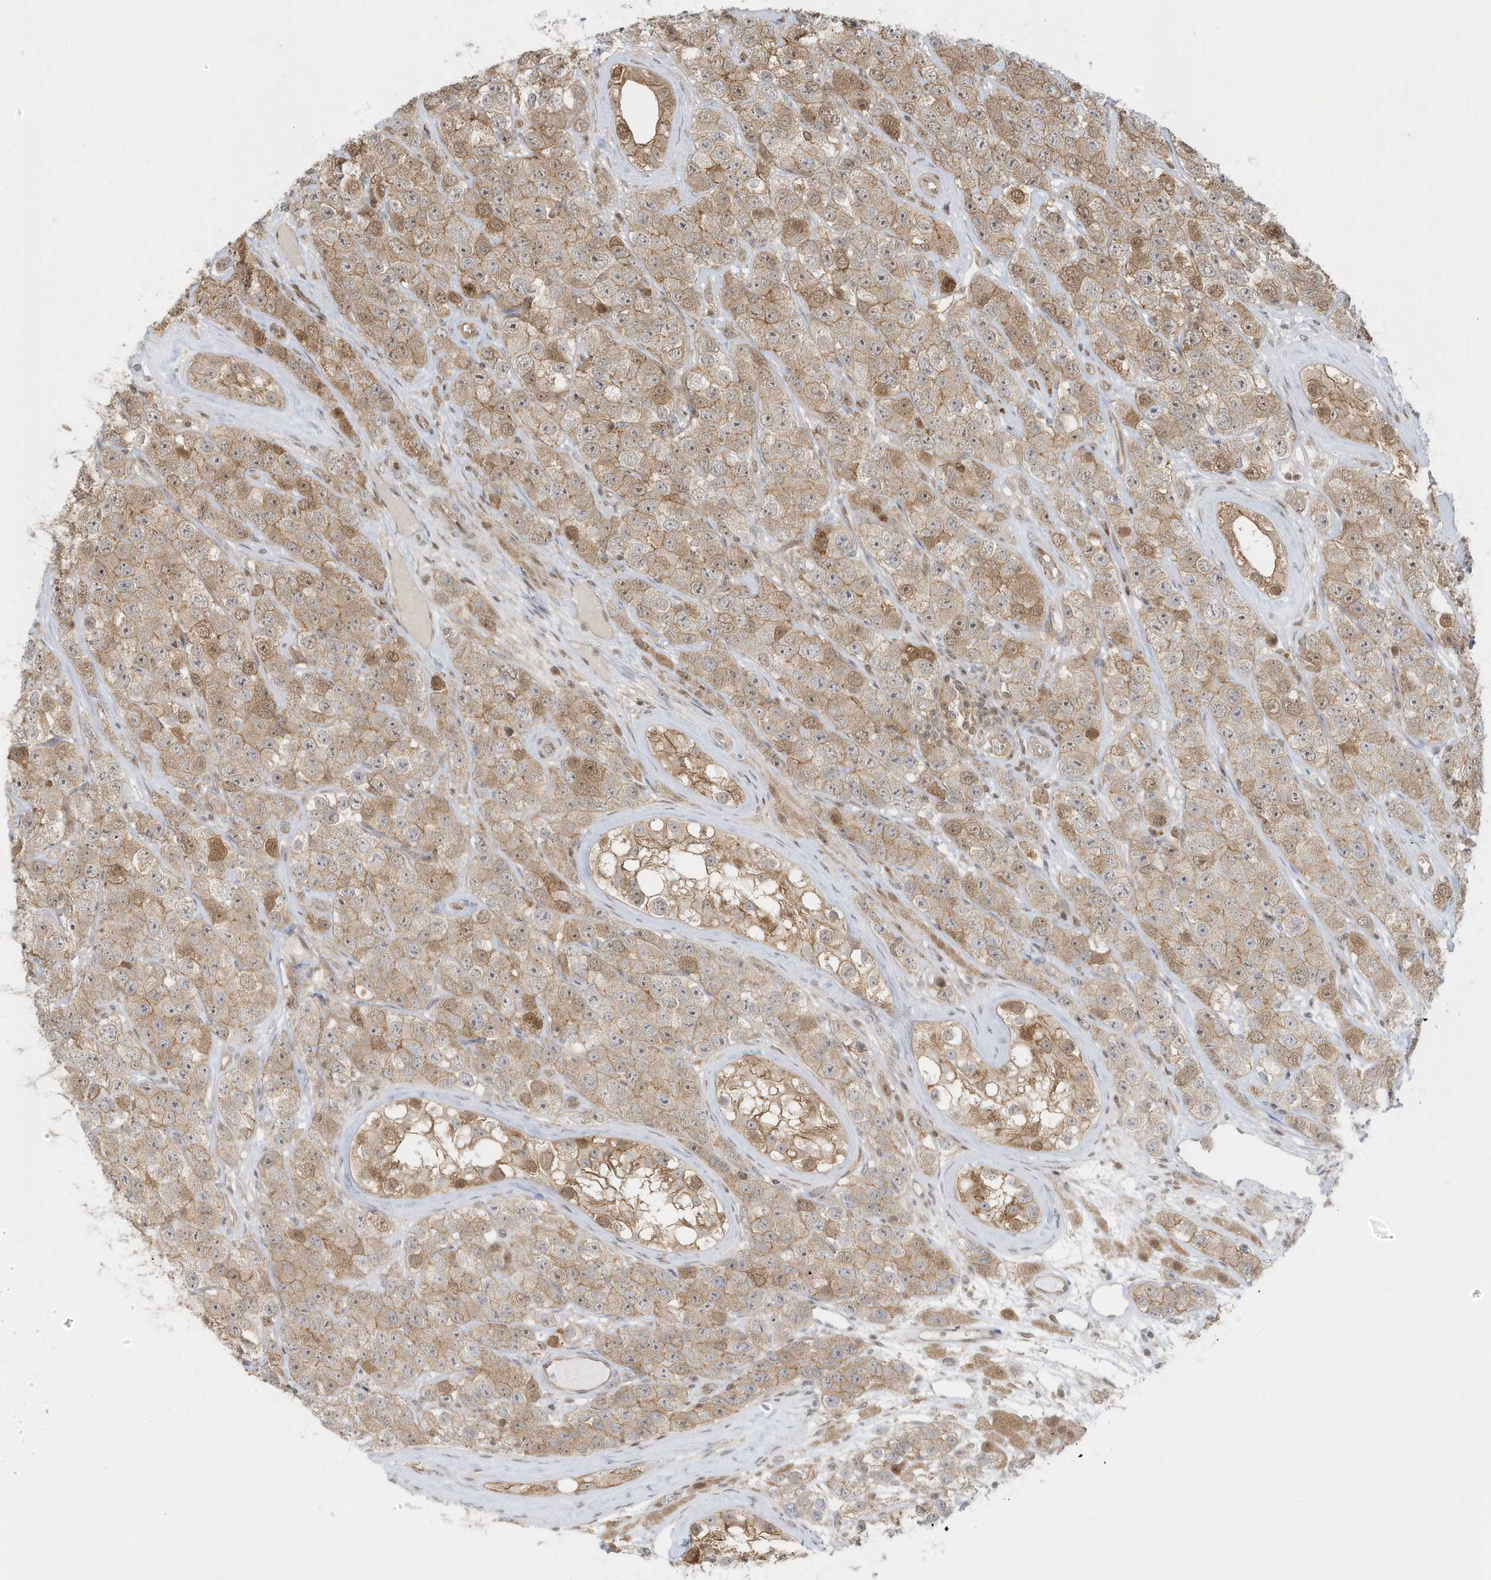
{"staining": {"intensity": "moderate", "quantity": ">75%", "location": "cytoplasmic/membranous,nuclear"}, "tissue": "testis cancer", "cell_type": "Tumor cells", "image_type": "cancer", "snomed": [{"axis": "morphology", "description": "Seminoma, NOS"}, {"axis": "topography", "description": "Testis"}], "caption": "A histopathology image of human testis cancer (seminoma) stained for a protein exhibits moderate cytoplasmic/membranous and nuclear brown staining in tumor cells. (DAB = brown stain, brightfield microscopy at high magnification).", "gene": "PPP1R7", "patient": {"sex": "male", "age": 28}}